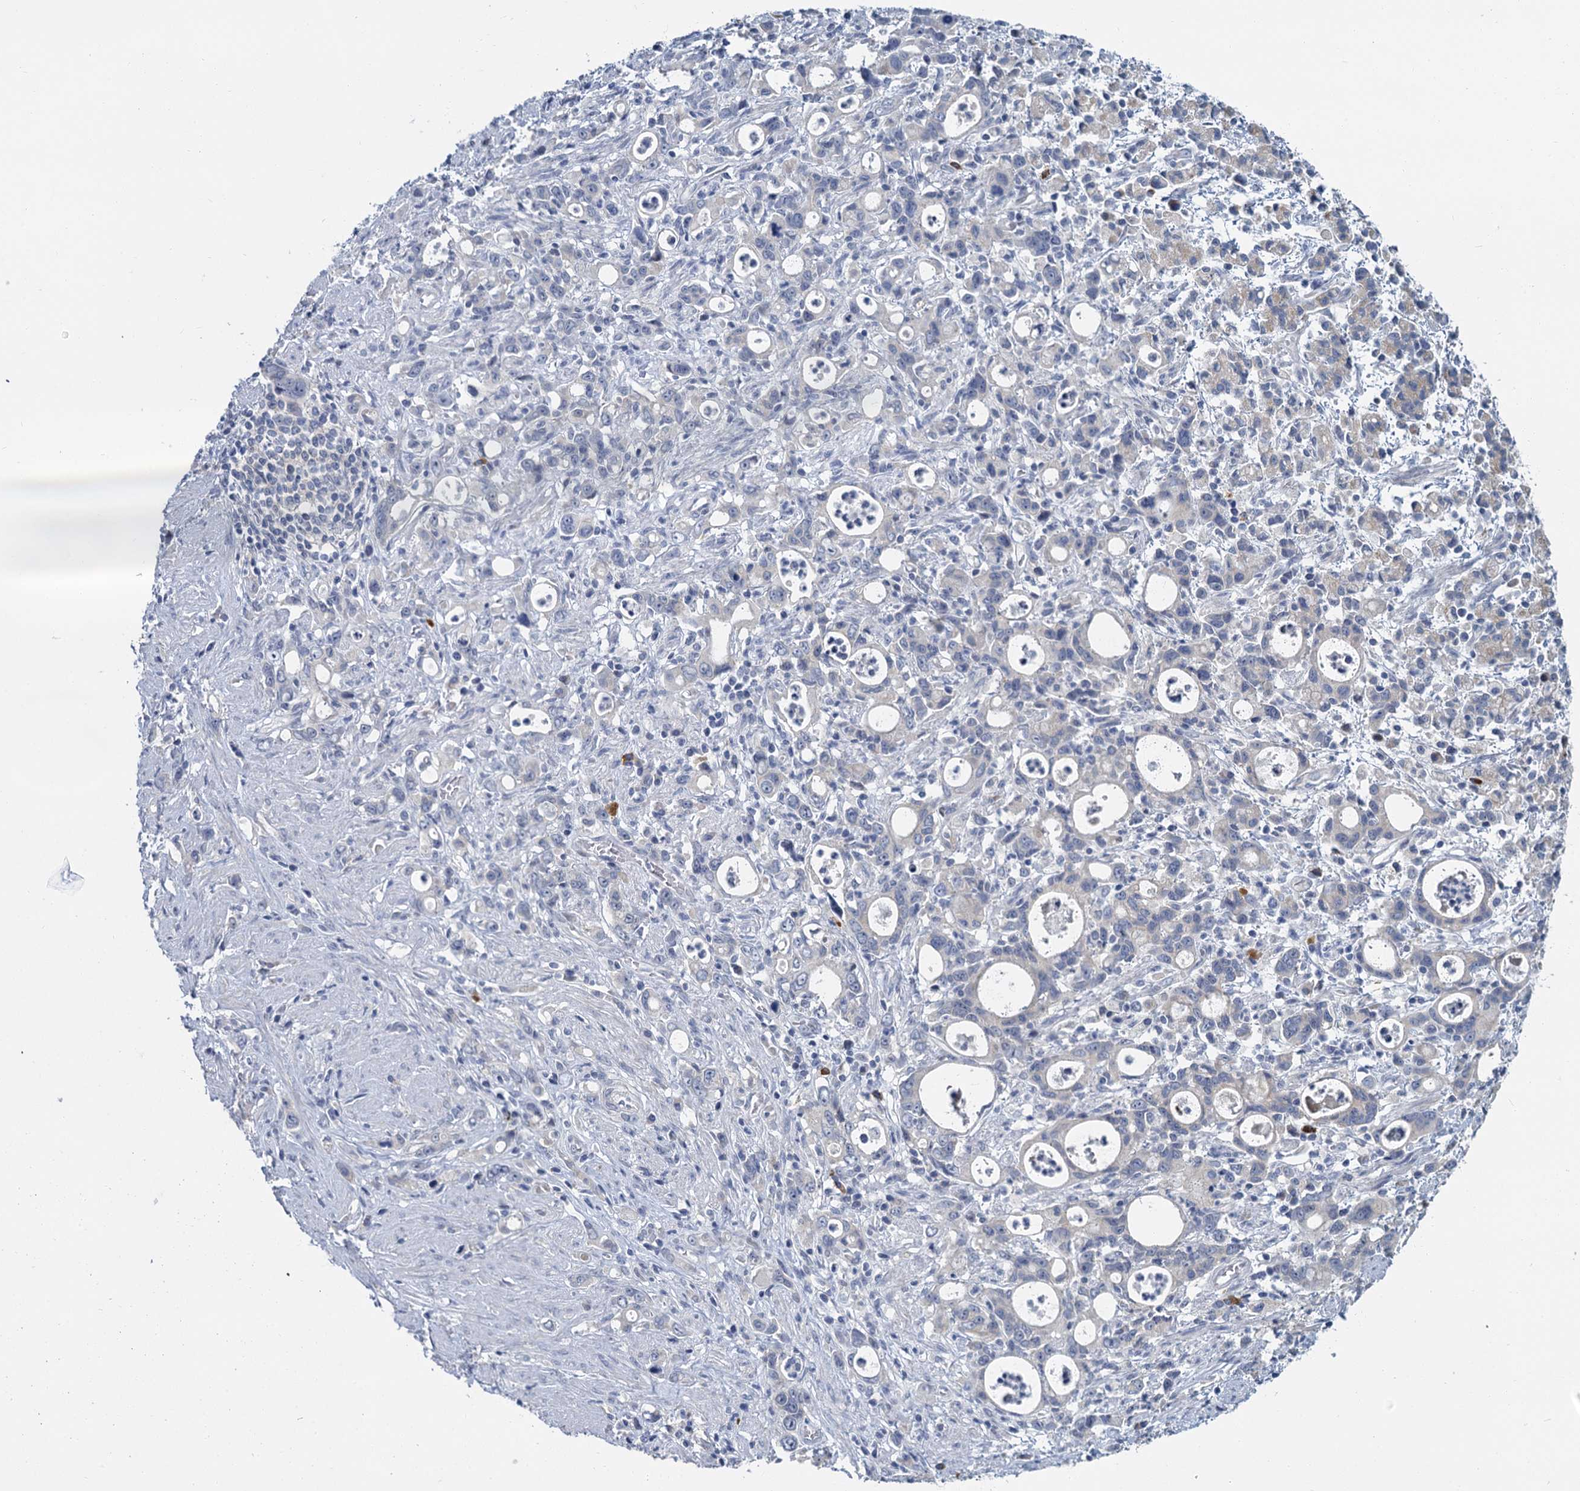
{"staining": {"intensity": "negative", "quantity": "none", "location": "none"}, "tissue": "stomach cancer", "cell_type": "Tumor cells", "image_type": "cancer", "snomed": [{"axis": "morphology", "description": "Adenocarcinoma, NOS"}, {"axis": "topography", "description": "Stomach, lower"}], "caption": "Tumor cells show no significant protein expression in stomach adenocarcinoma.", "gene": "ACRBP", "patient": {"sex": "female", "age": 43}}